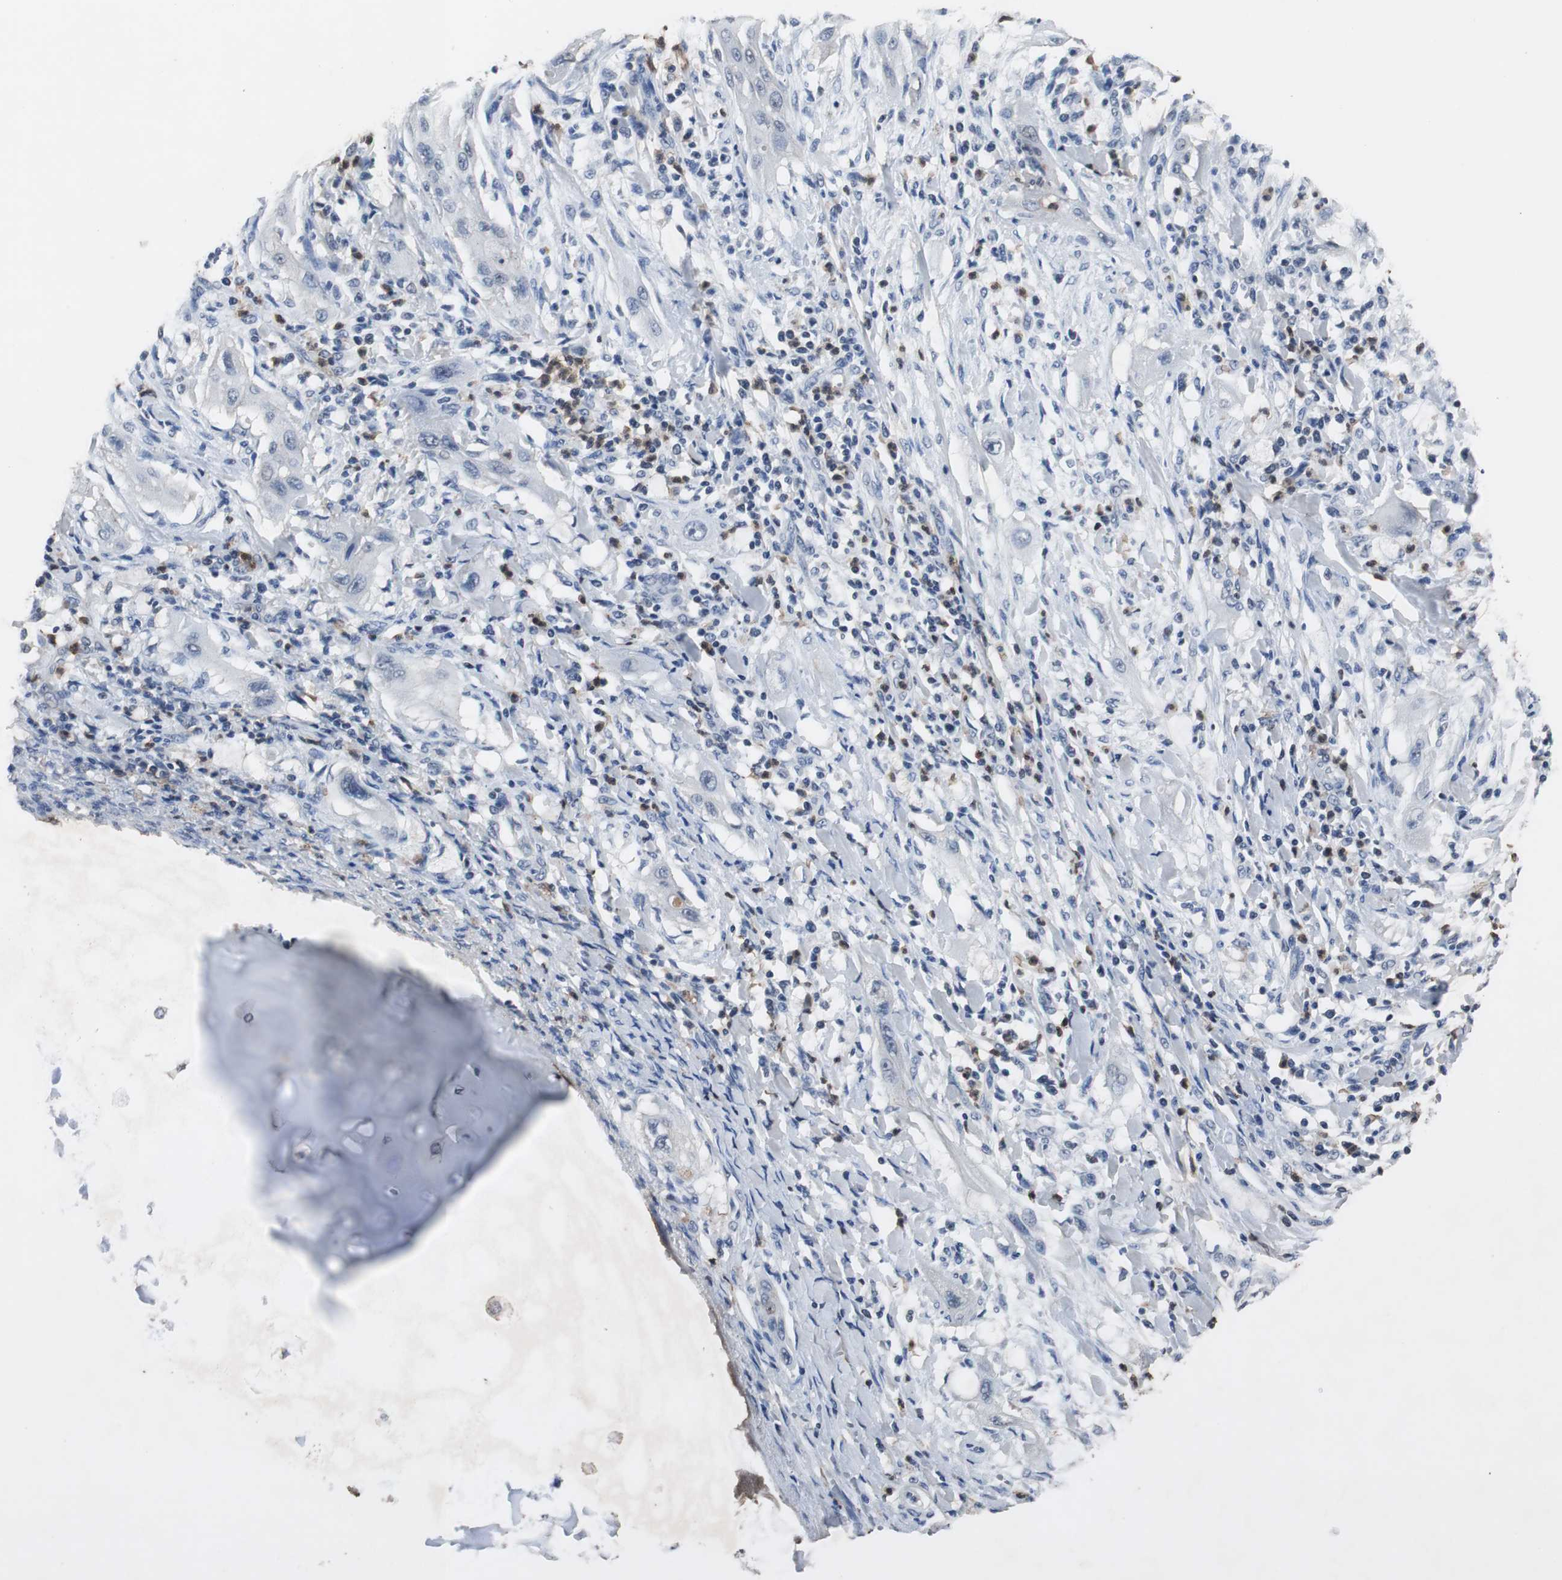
{"staining": {"intensity": "negative", "quantity": "none", "location": "none"}, "tissue": "lung cancer", "cell_type": "Tumor cells", "image_type": "cancer", "snomed": [{"axis": "morphology", "description": "Squamous cell carcinoma, NOS"}, {"axis": "topography", "description": "Lung"}], "caption": "Lung squamous cell carcinoma stained for a protein using immunohistochemistry (IHC) demonstrates no staining tumor cells.", "gene": "ADNP2", "patient": {"sex": "female", "age": 47}}